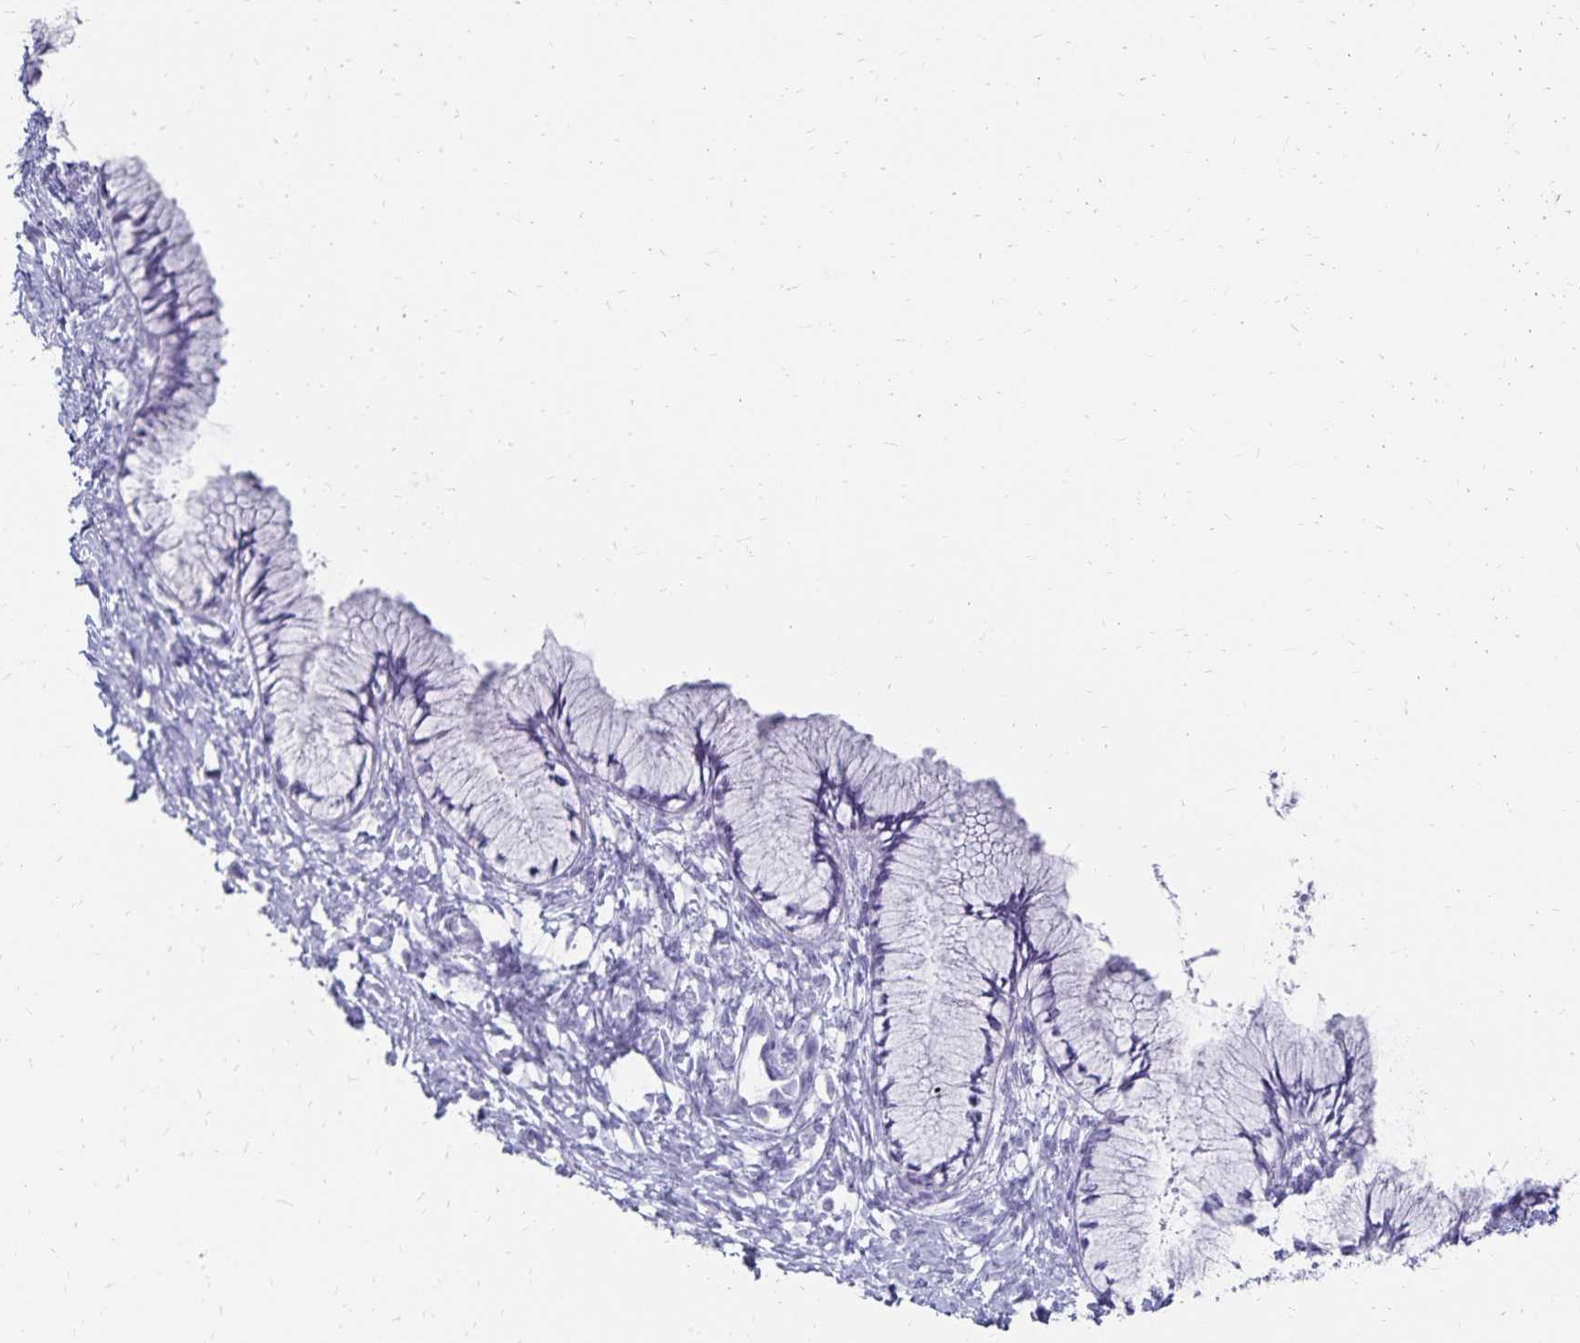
{"staining": {"intensity": "negative", "quantity": "none", "location": "none"}, "tissue": "cervix", "cell_type": "Glandular cells", "image_type": "normal", "snomed": [{"axis": "morphology", "description": "Normal tissue, NOS"}, {"axis": "topography", "description": "Cervix"}], "caption": "The micrograph shows no significant positivity in glandular cells of cervix.", "gene": "GIP", "patient": {"sex": "female", "age": 37}}